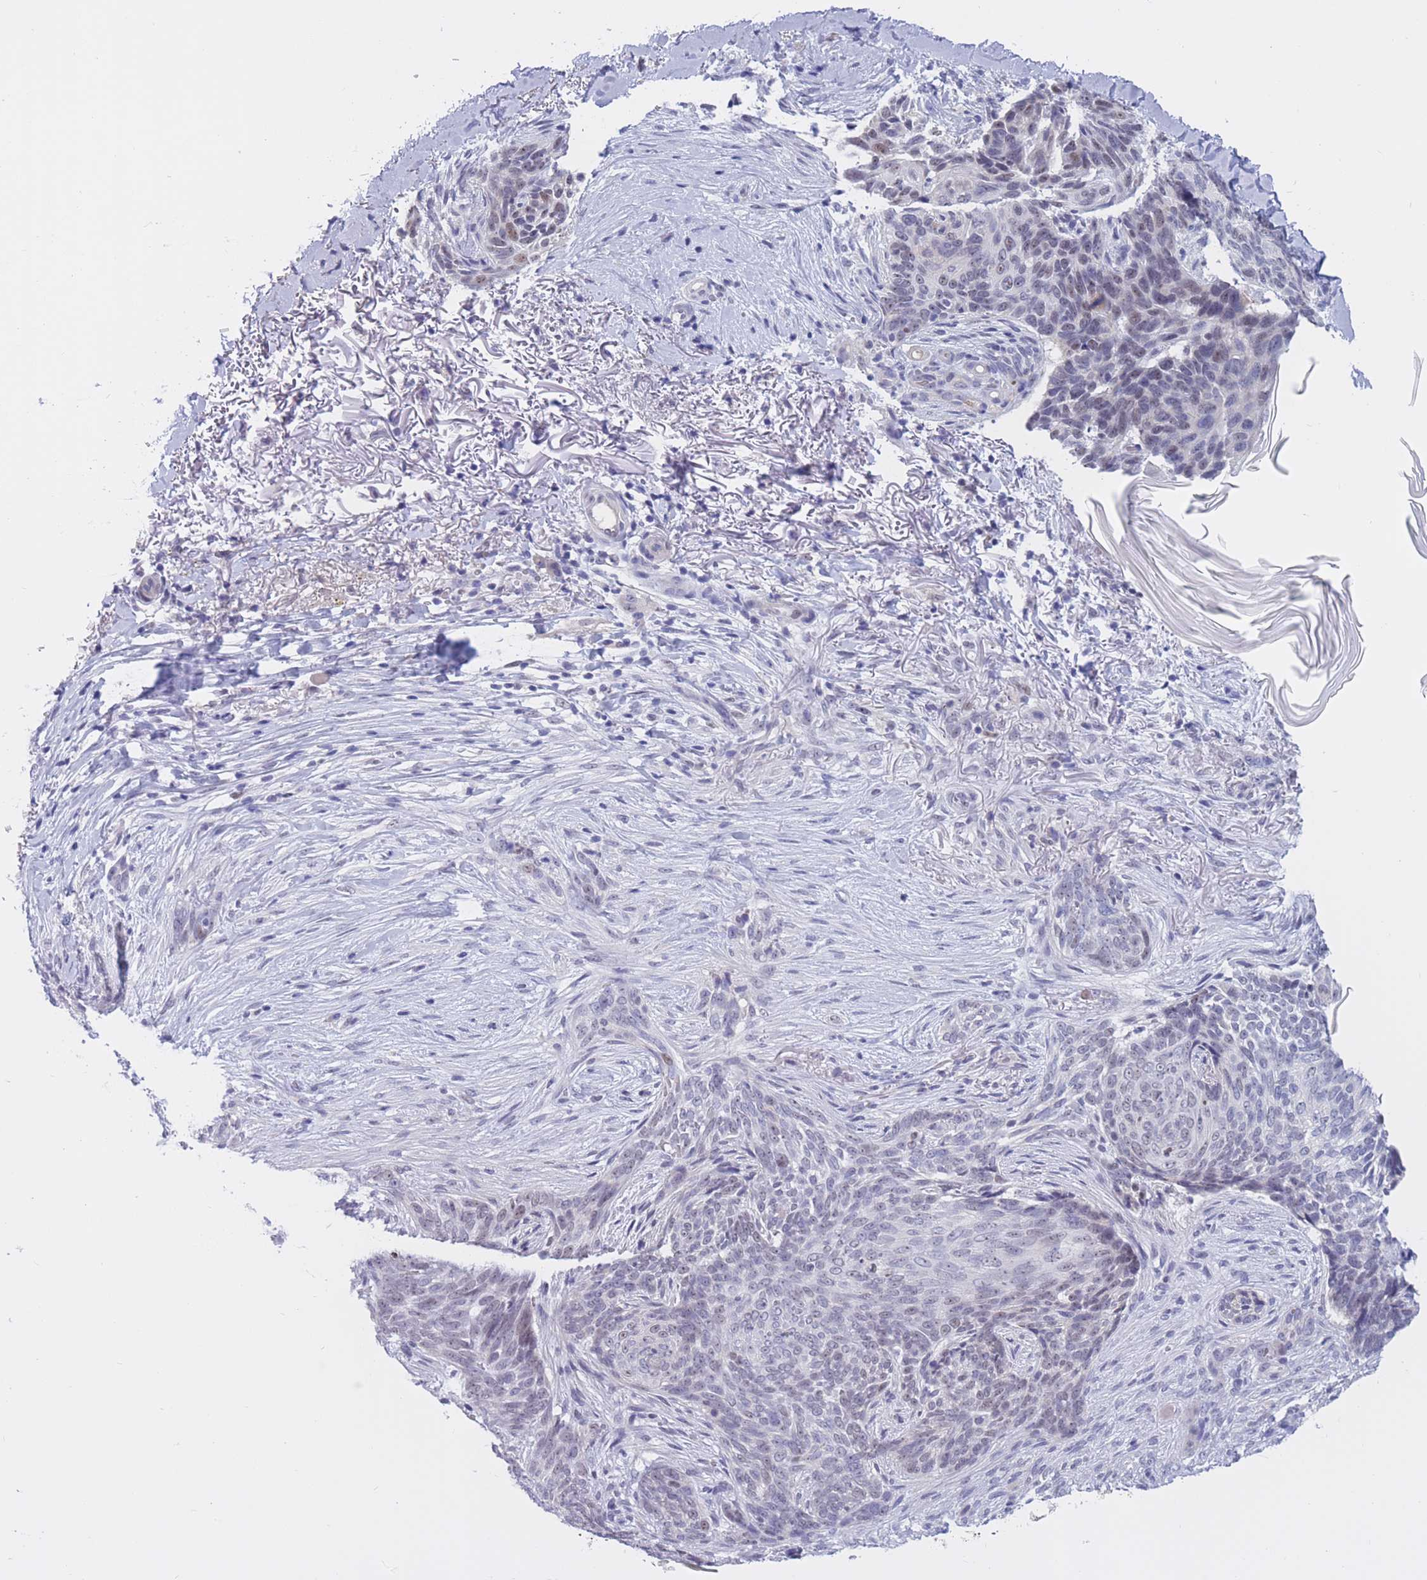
{"staining": {"intensity": "negative", "quantity": "none", "location": "none"}, "tissue": "skin cancer", "cell_type": "Tumor cells", "image_type": "cancer", "snomed": [{"axis": "morphology", "description": "Normal tissue, NOS"}, {"axis": "morphology", "description": "Basal cell carcinoma"}, {"axis": "topography", "description": "Skin"}], "caption": "Micrograph shows no significant protein staining in tumor cells of skin basal cell carcinoma. (DAB immunohistochemistry (IHC) visualized using brightfield microscopy, high magnification).", "gene": "BOP1", "patient": {"sex": "female", "age": 67}}